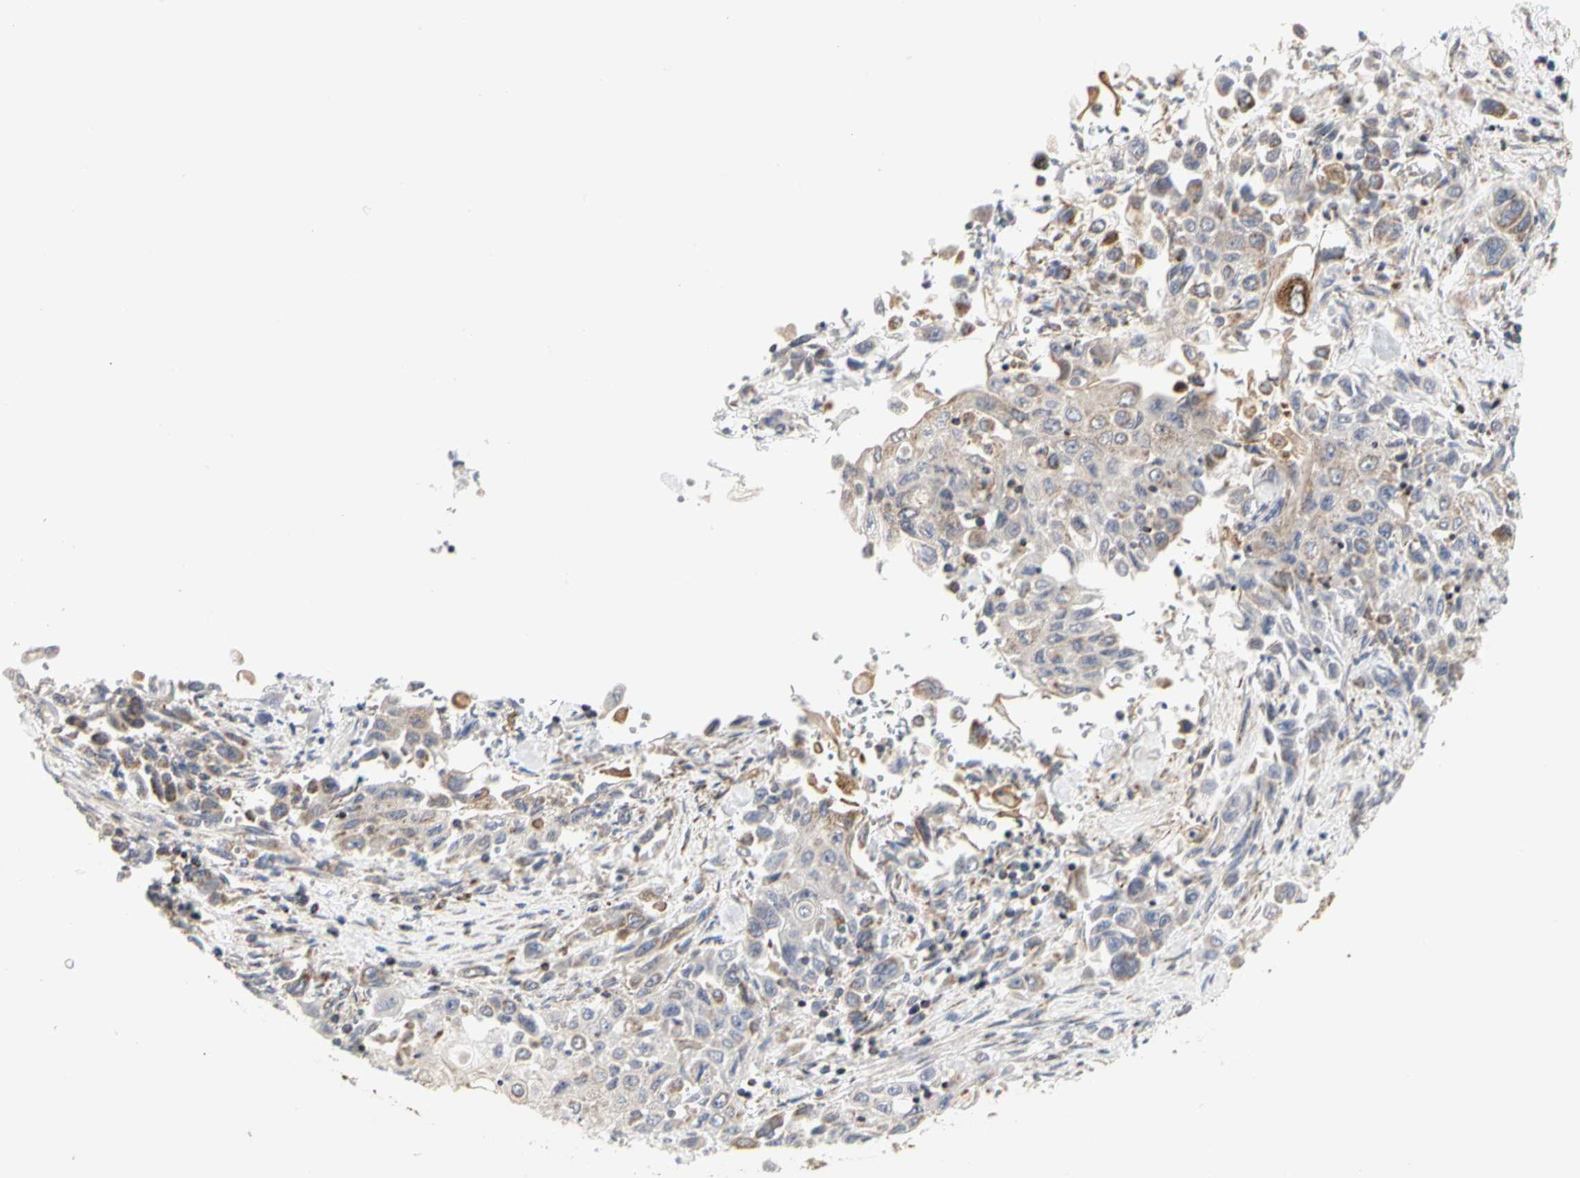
{"staining": {"intensity": "weak", "quantity": "<25%", "location": "cytoplasmic/membranous"}, "tissue": "pancreatic cancer", "cell_type": "Tumor cells", "image_type": "cancer", "snomed": [{"axis": "morphology", "description": "Adenocarcinoma, NOS"}, {"axis": "topography", "description": "Pancreas"}], "caption": "Tumor cells are negative for brown protein staining in pancreatic cancer (adenocarcinoma). (Brightfield microscopy of DAB (3,3'-diaminobenzidine) IHC at high magnification).", "gene": "TSKU", "patient": {"sex": "male", "age": 70}}